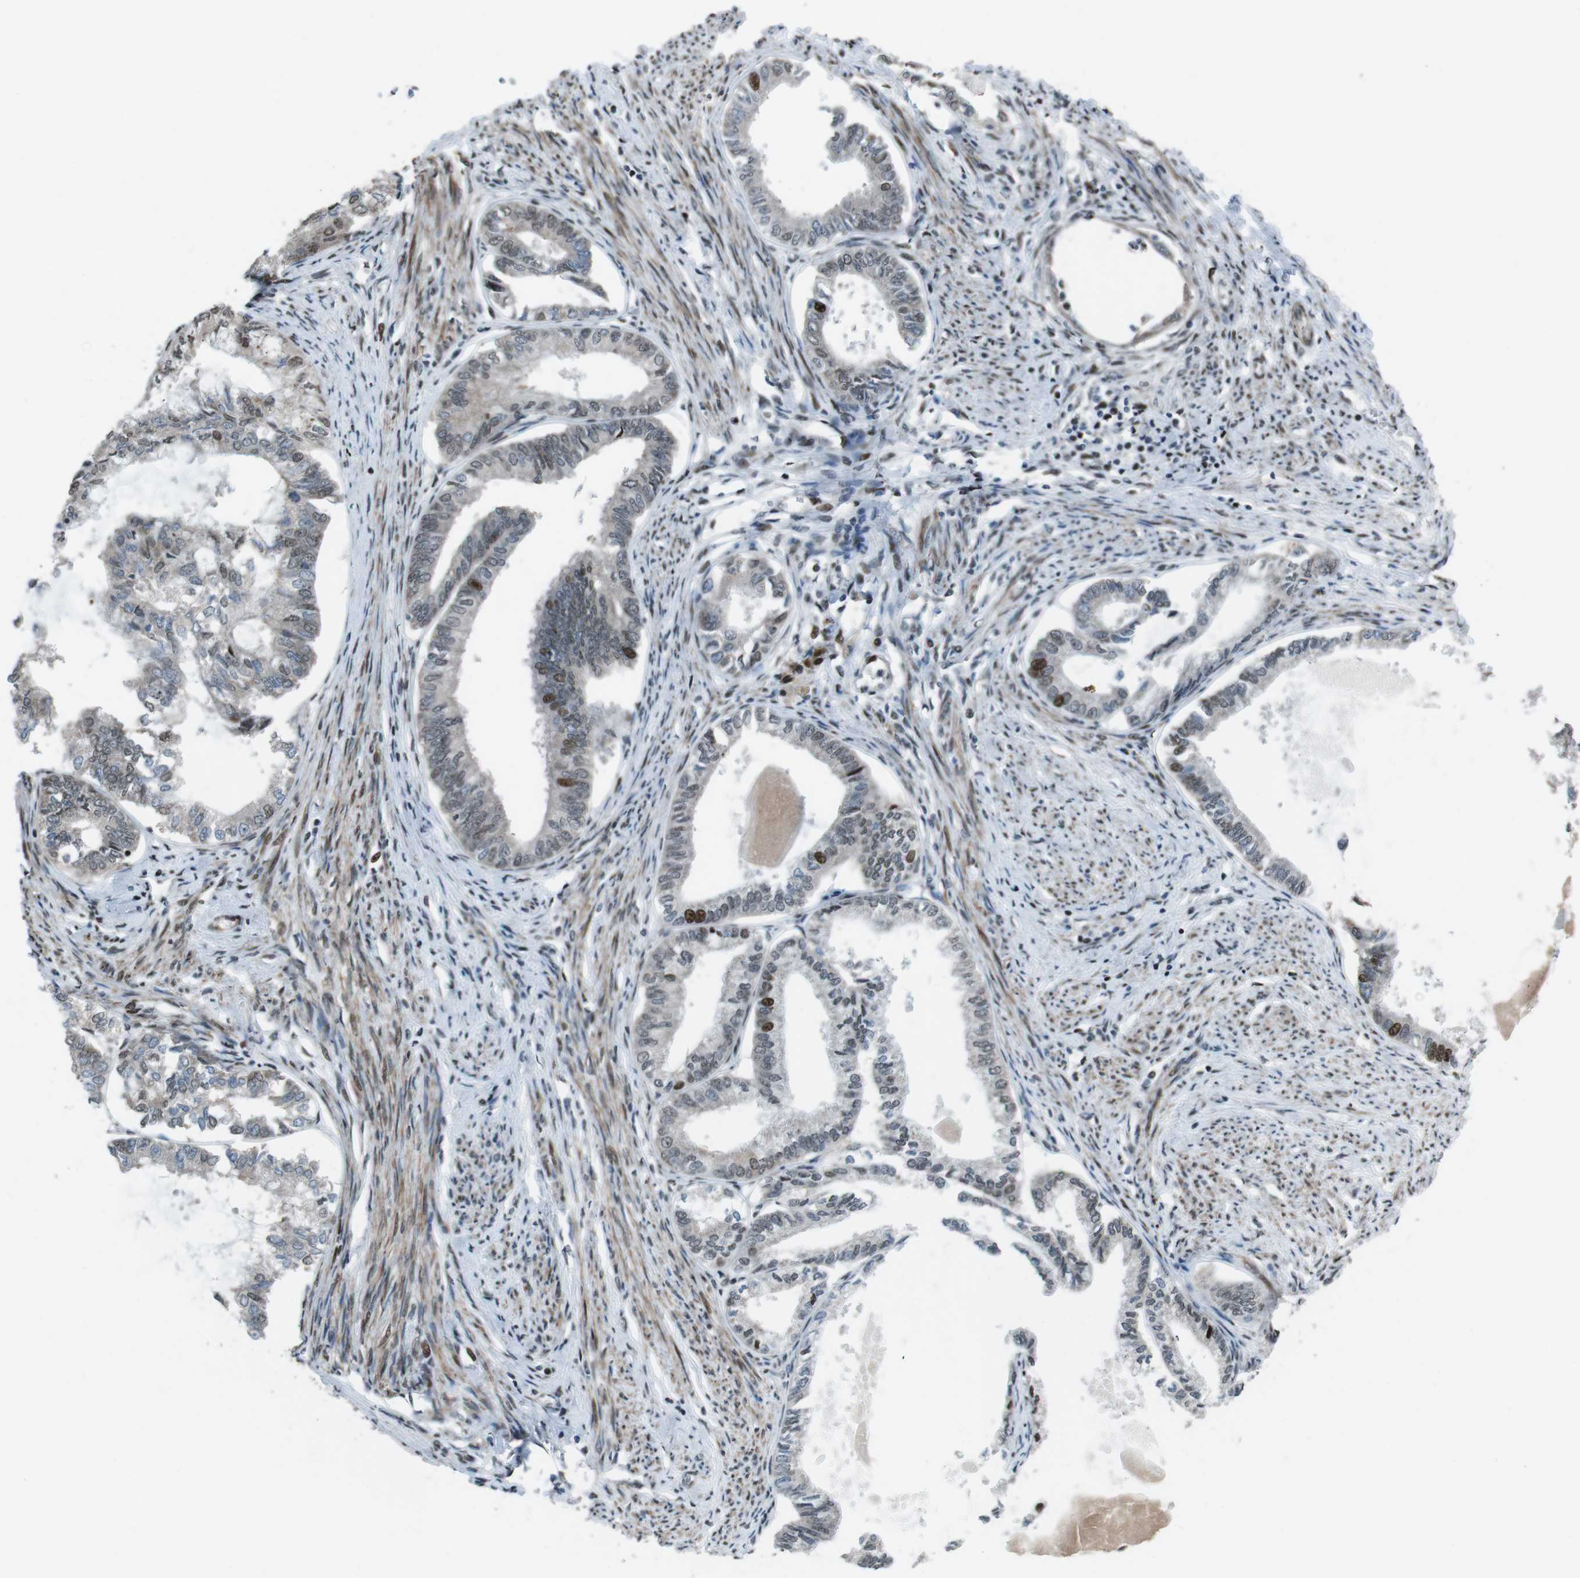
{"staining": {"intensity": "moderate", "quantity": "<25%", "location": "nuclear"}, "tissue": "endometrial cancer", "cell_type": "Tumor cells", "image_type": "cancer", "snomed": [{"axis": "morphology", "description": "Adenocarcinoma, NOS"}, {"axis": "topography", "description": "Endometrium"}], "caption": "Protein analysis of endometrial cancer (adenocarcinoma) tissue reveals moderate nuclear expression in approximately <25% of tumor cells.", "gene": "PBRM1", "patient": {"sex": "female", "age": 86}}